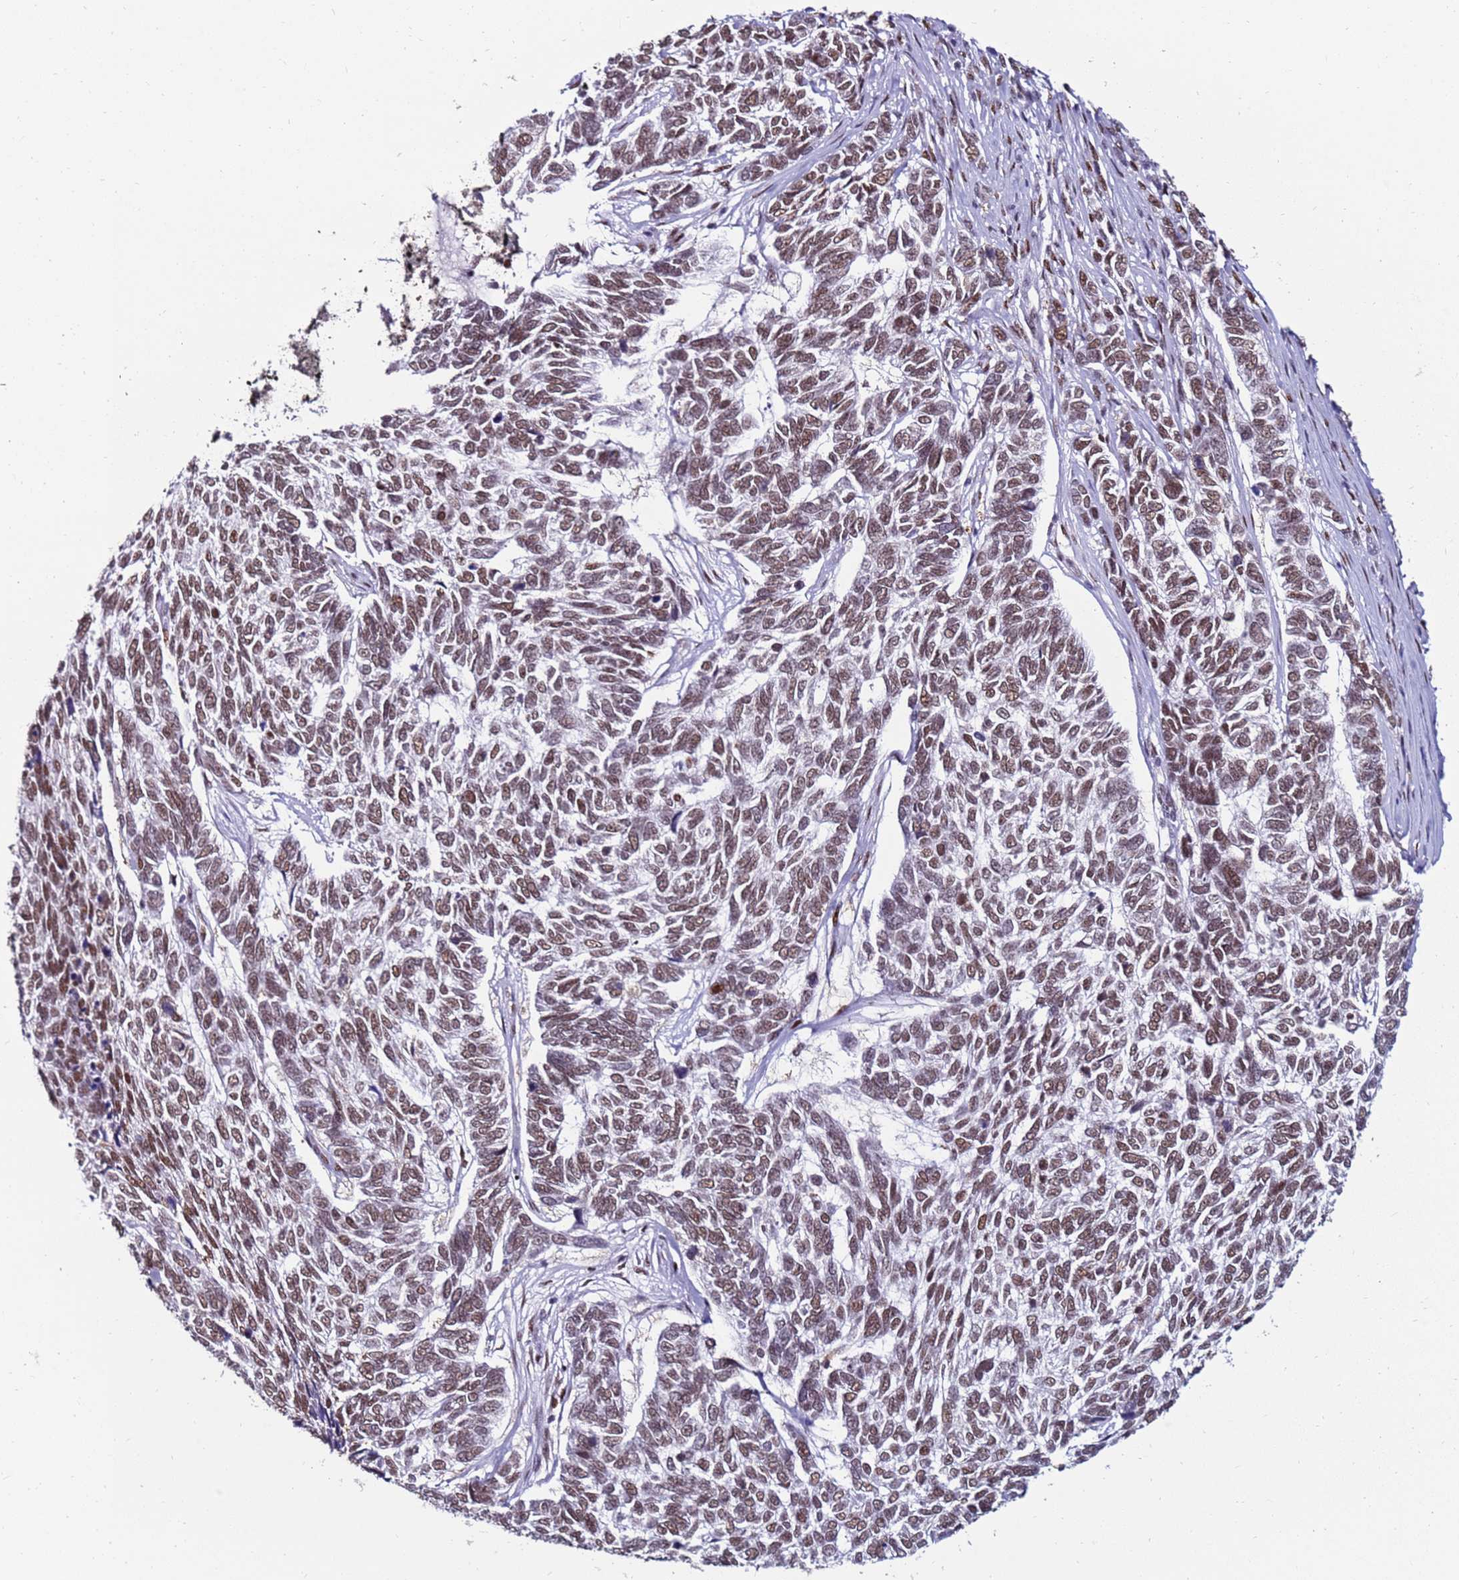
{"staining": {"intensity": "moderate", "quantity": ">75%", "location": "nuclear"}, "tissue": "skin cancer", "cell_type": "Tumor cells", "image_type": "cancer", "snomed": [{"axis": "morphology", "description": "Basal cell carcinoma"}, {"axis": "topography", "description": "Skin"}], "caption": "Protein positivity by IHC demonstrates moderate nuclear positivity in about >75% of tumor cells in skin cancer (basal cell carcinoma).", "gene": "KPNA4", "patient": {"sex": "female", "age": 65}}